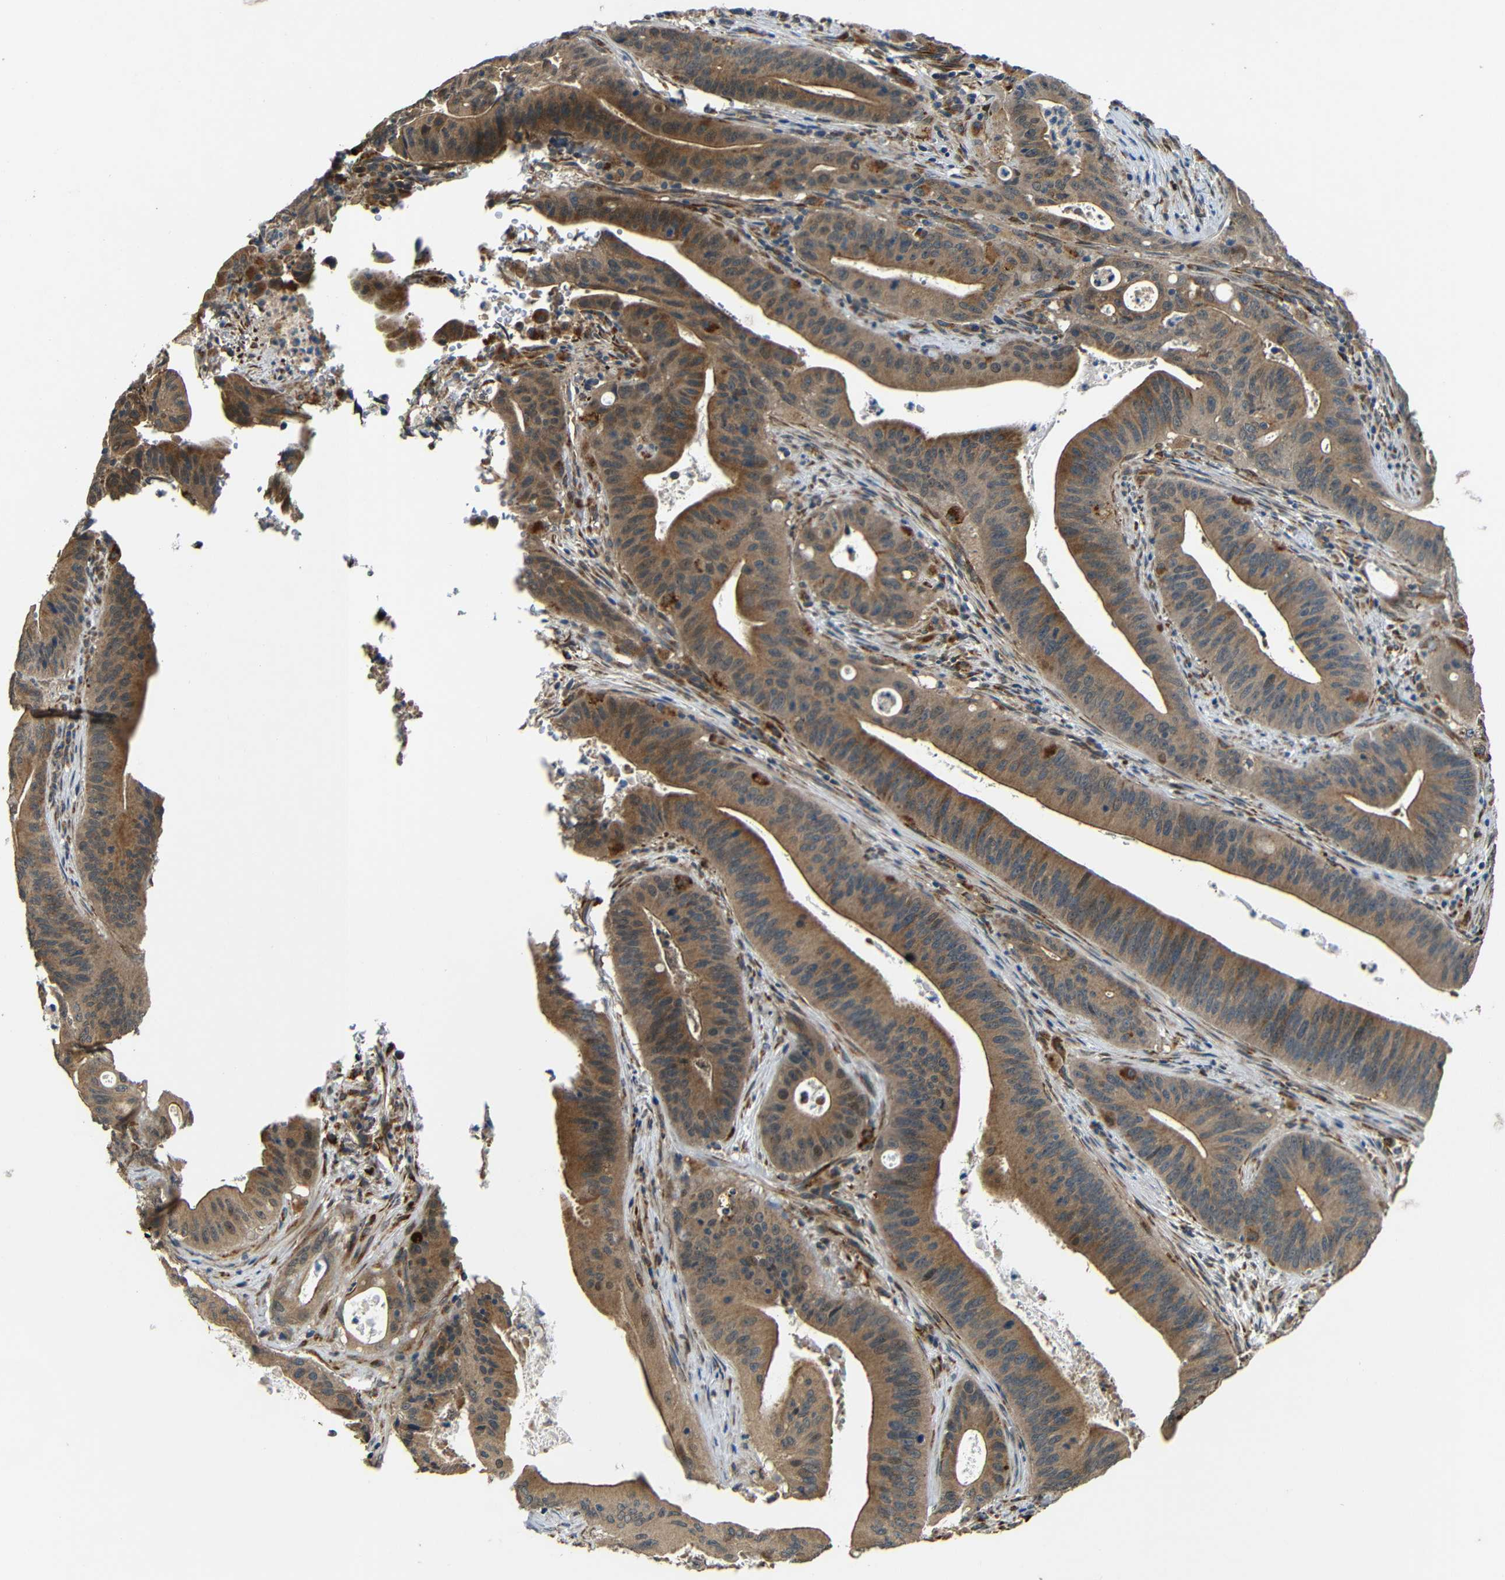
{"staining": {"intensity": "moderate", "quantity": ">75%", "location": "cytoplasmic/membranous"}, "tissue": "pancreatic cancer", "cell_type": "Tumor cells", "image_type": "cancer", "snomed": [{"axis": "morphology", "description": "Normal tissue, NOS"}, {"axis": "topography", "description": "Lymph node"}], "caption": "Moderate cytoplasmic/membranous staining is seen in about >75% of tumor cells in pancreatic cancer.", "gene": "ATP7A", "patient": {"sex": "male", "age": 62}}